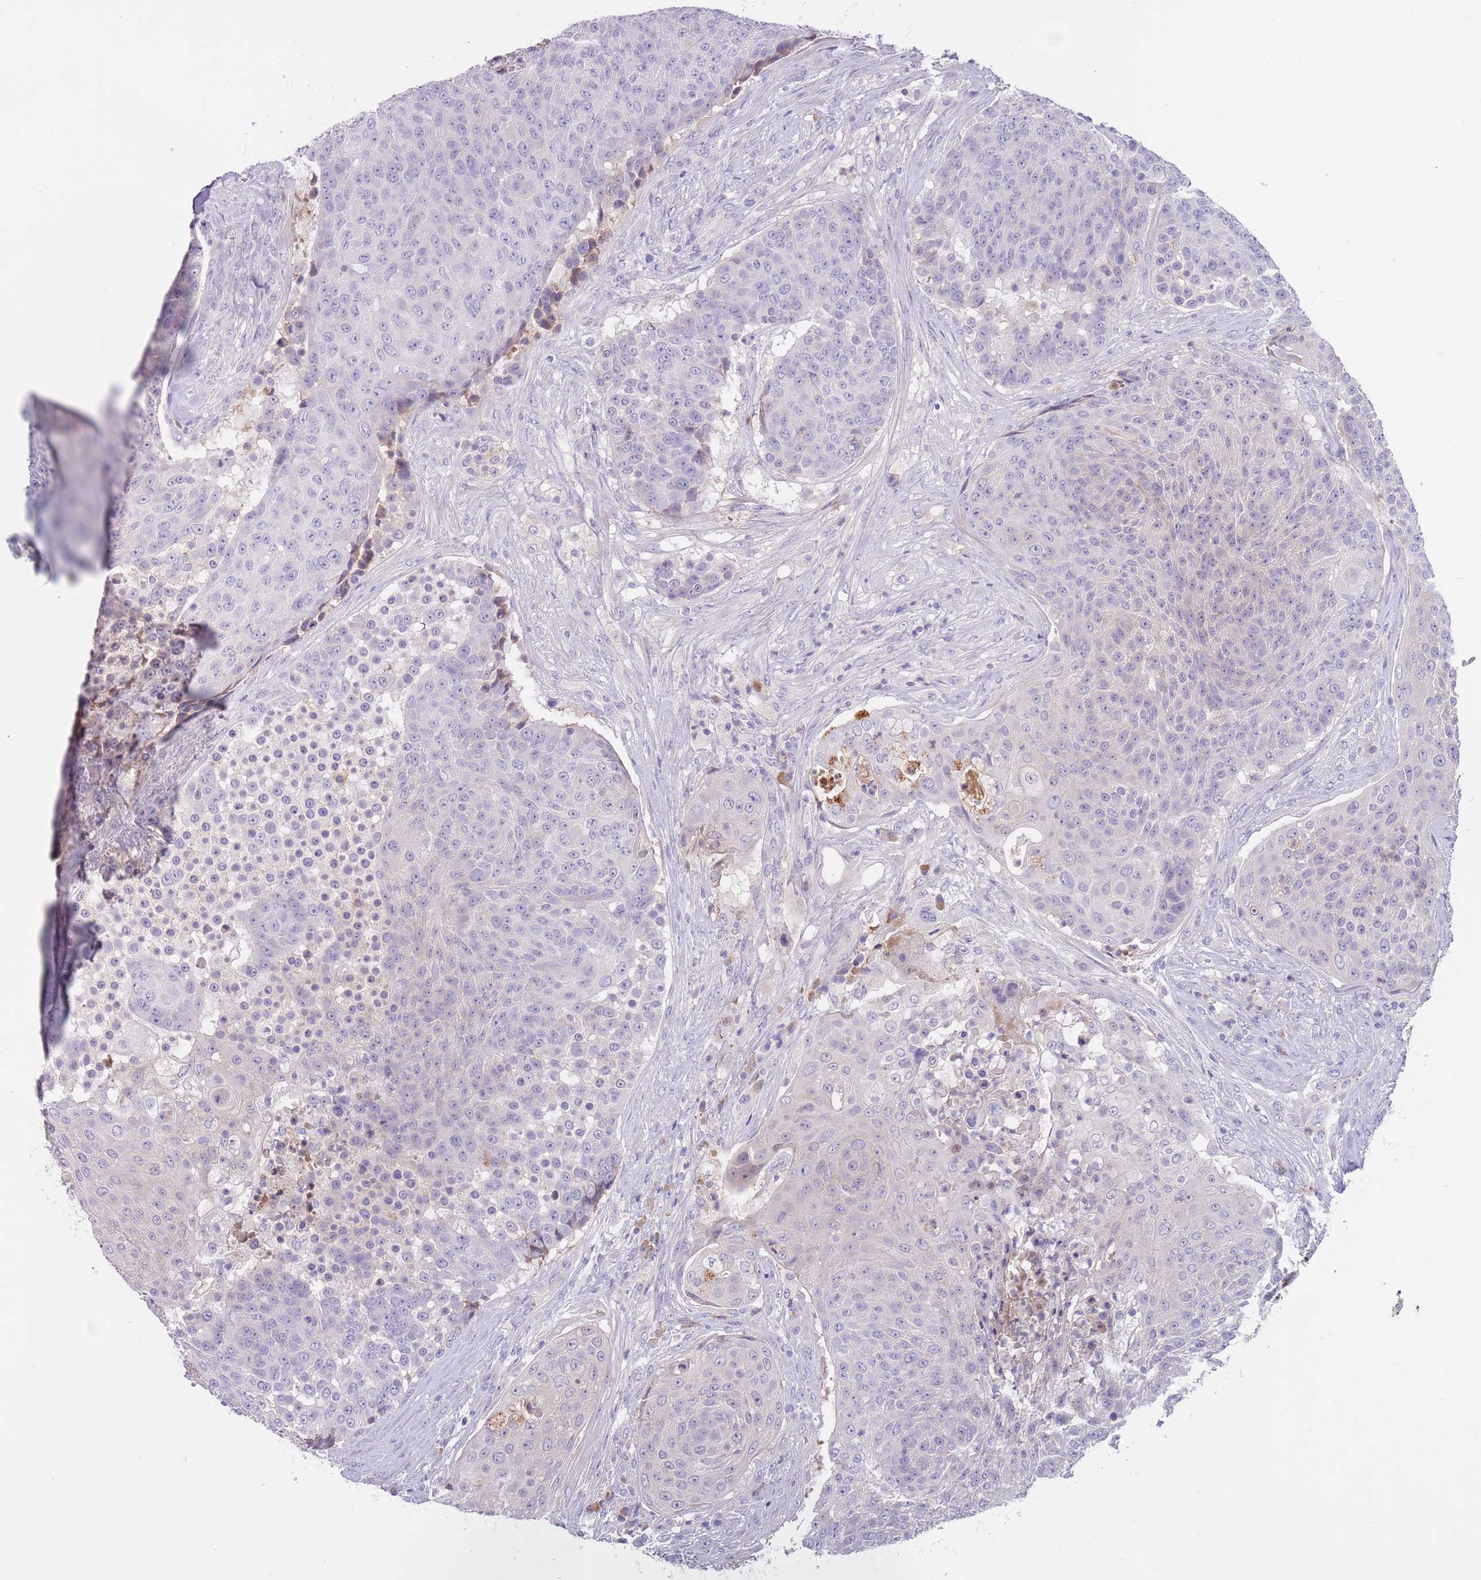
{"staining": {"intensity": "negative", "quantity": "none", "location": "none"}, "tissue": "urothelial cancer", "cell_type": "Tumor cells", "image_type": "cancer", "snomed": [{"axis": "morphology", "description": "Urothelial carcinoma, High grade"}, {"axis": "topography", "description": "Urinary bladder"}], "caption": "An immunohistochemistry micrograph of urothelial cancer is shown. There is no staining in tumor cells of urothelial cancer.", "gene": "IGFL4", "patient": {"sex": "female", "age": 63}}